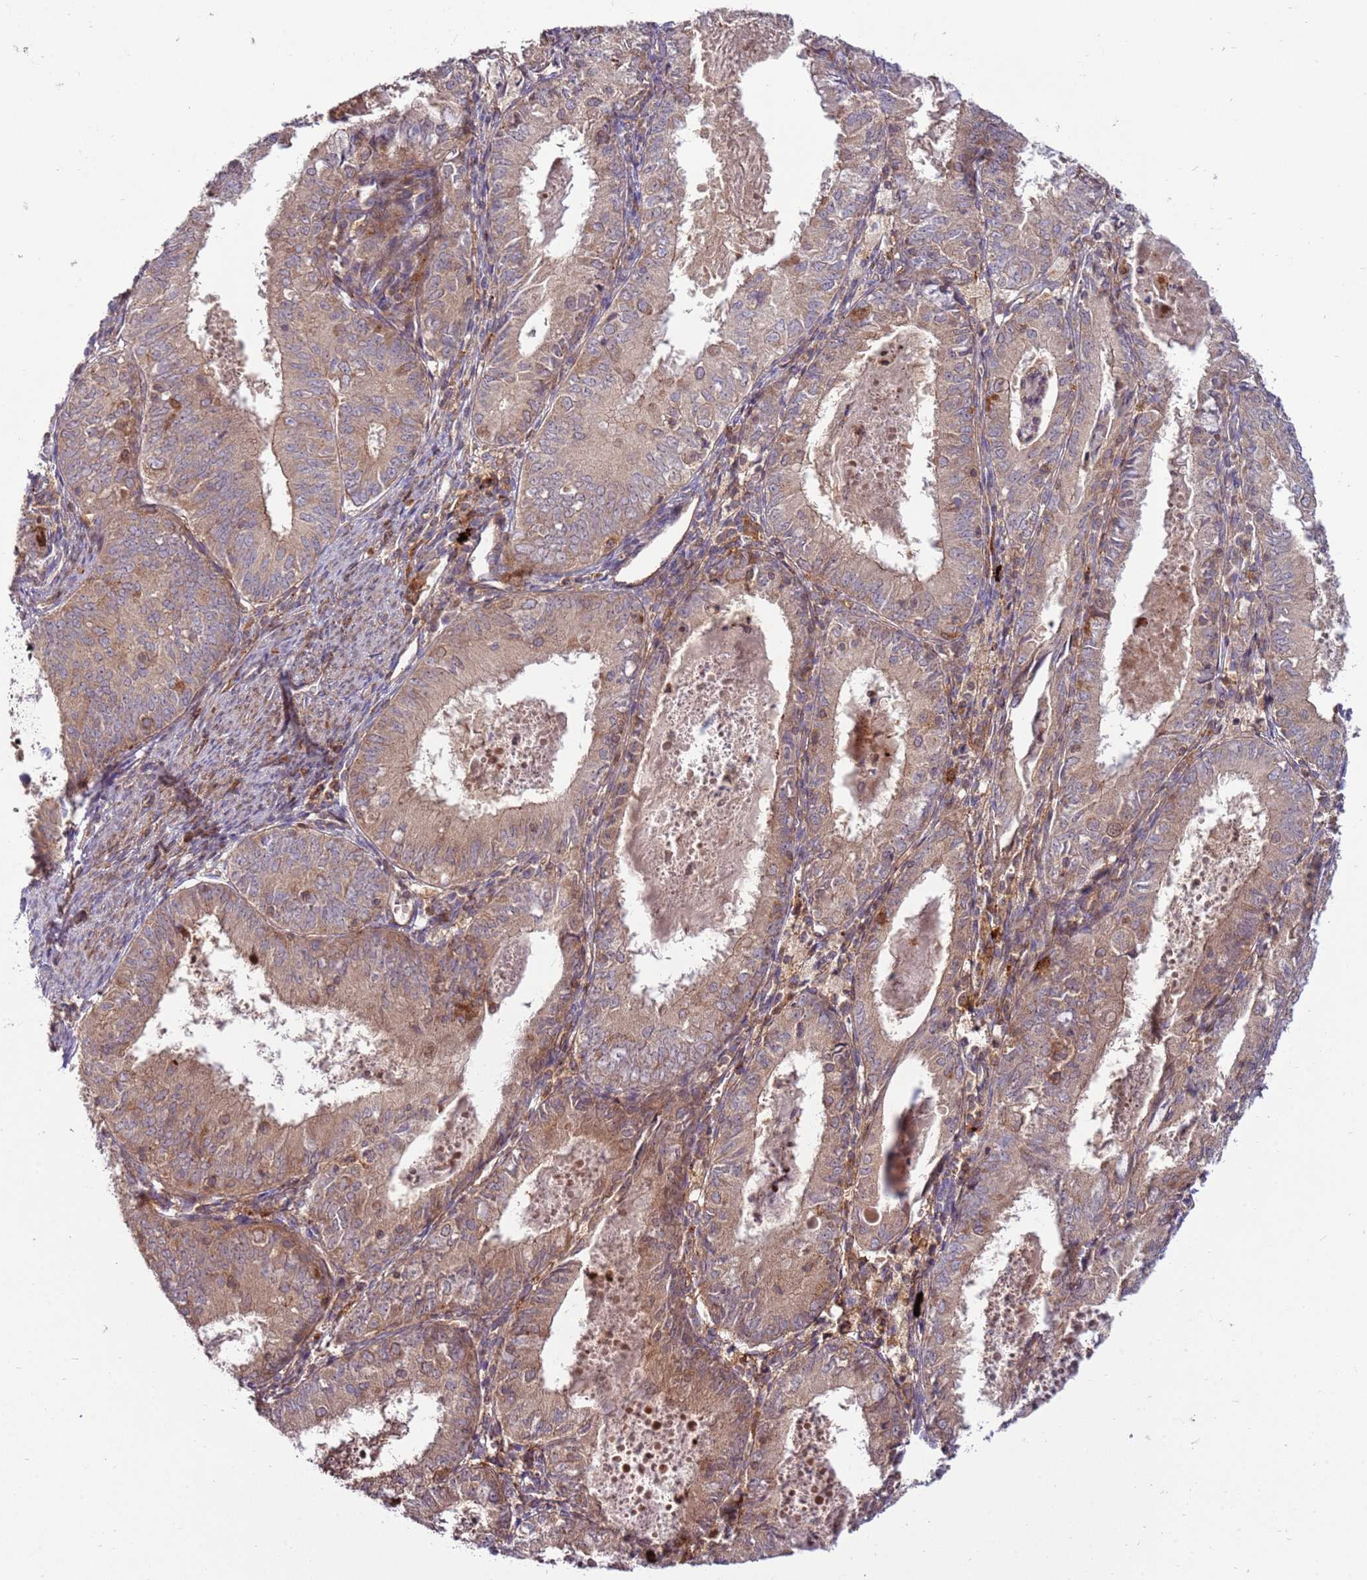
{"staining": {"intensity": "moderate", "quantity": "25%-75%", "location": "cytoplasmic/membranous"}, "tissue": "endometrial cancer", "cell_type": "Tumor cells", "image_type": "cancer", "snomed": [{"axis": "morphology", "description": "Adenocarcinoma, NOS"}, {"axis": "topography", "description": "Endometrium"}], "caption": "Adenocarcinoma (endometrial) tissue exhibits moderate cytoplasmic/membranous expression in approximately 25%-75% of tumor cells, visualized by immunohistochemistry.", "gene": "ZNF624", "patient": {"sex": "female", "age": 57}}